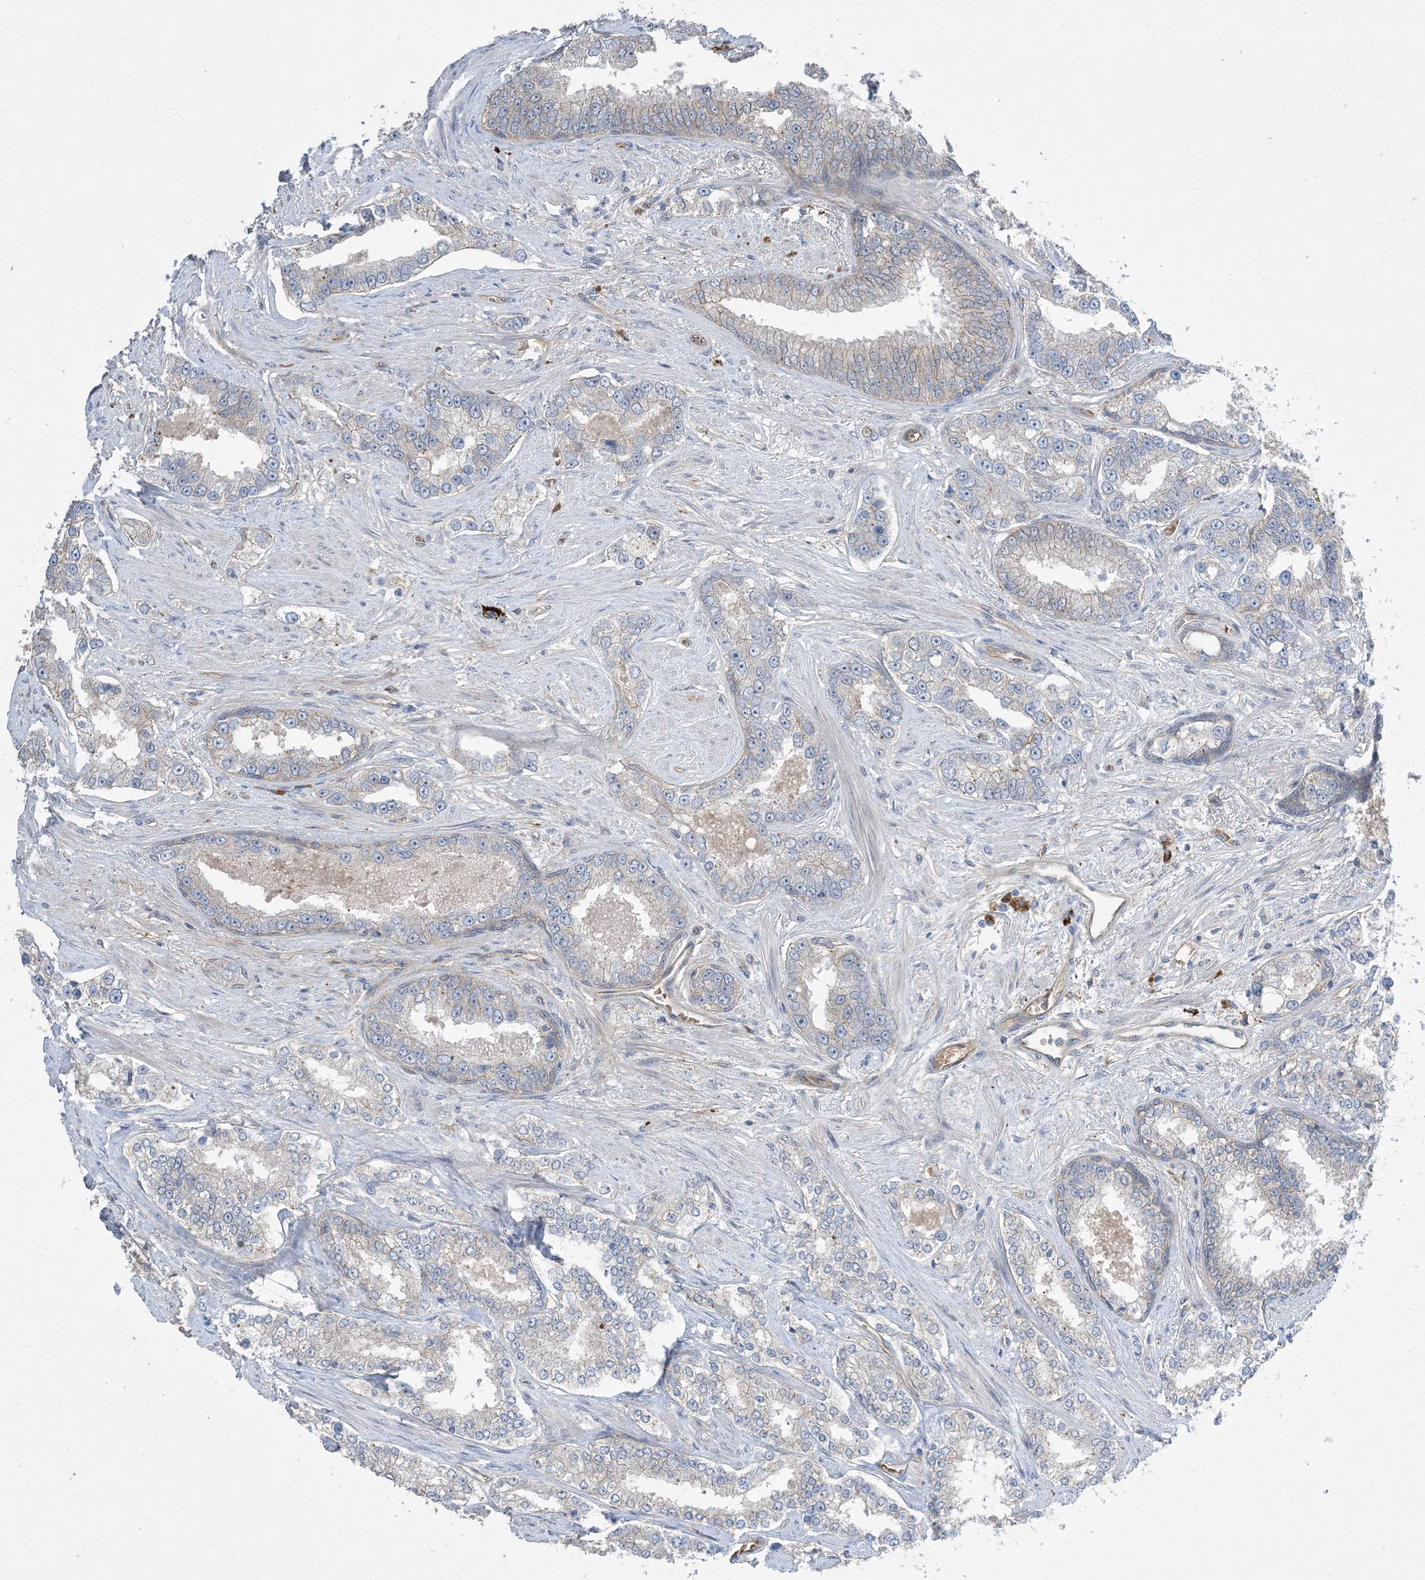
{"staining": {"intensity": "negative", "quantity": "none", "location": "none"}, "tissue": "prostate cancer", "cell_type": "Tumor cells", "image_type": "cancer", "snomed": [{"axis": "morphology", "description": "Normal tissue, NOS"}, {"axis": "morphology", "description": "Adenocarcinoma, High grade"}, {"axis": "topography", "description": "Prostate"}], "caption": "IHC histopathology image of human prostate cancer stained for a protein (brown), which reveals no positivity in tumor cells.", "gene": "AOC1", "patient": {"sex": "male", "age": 83}}